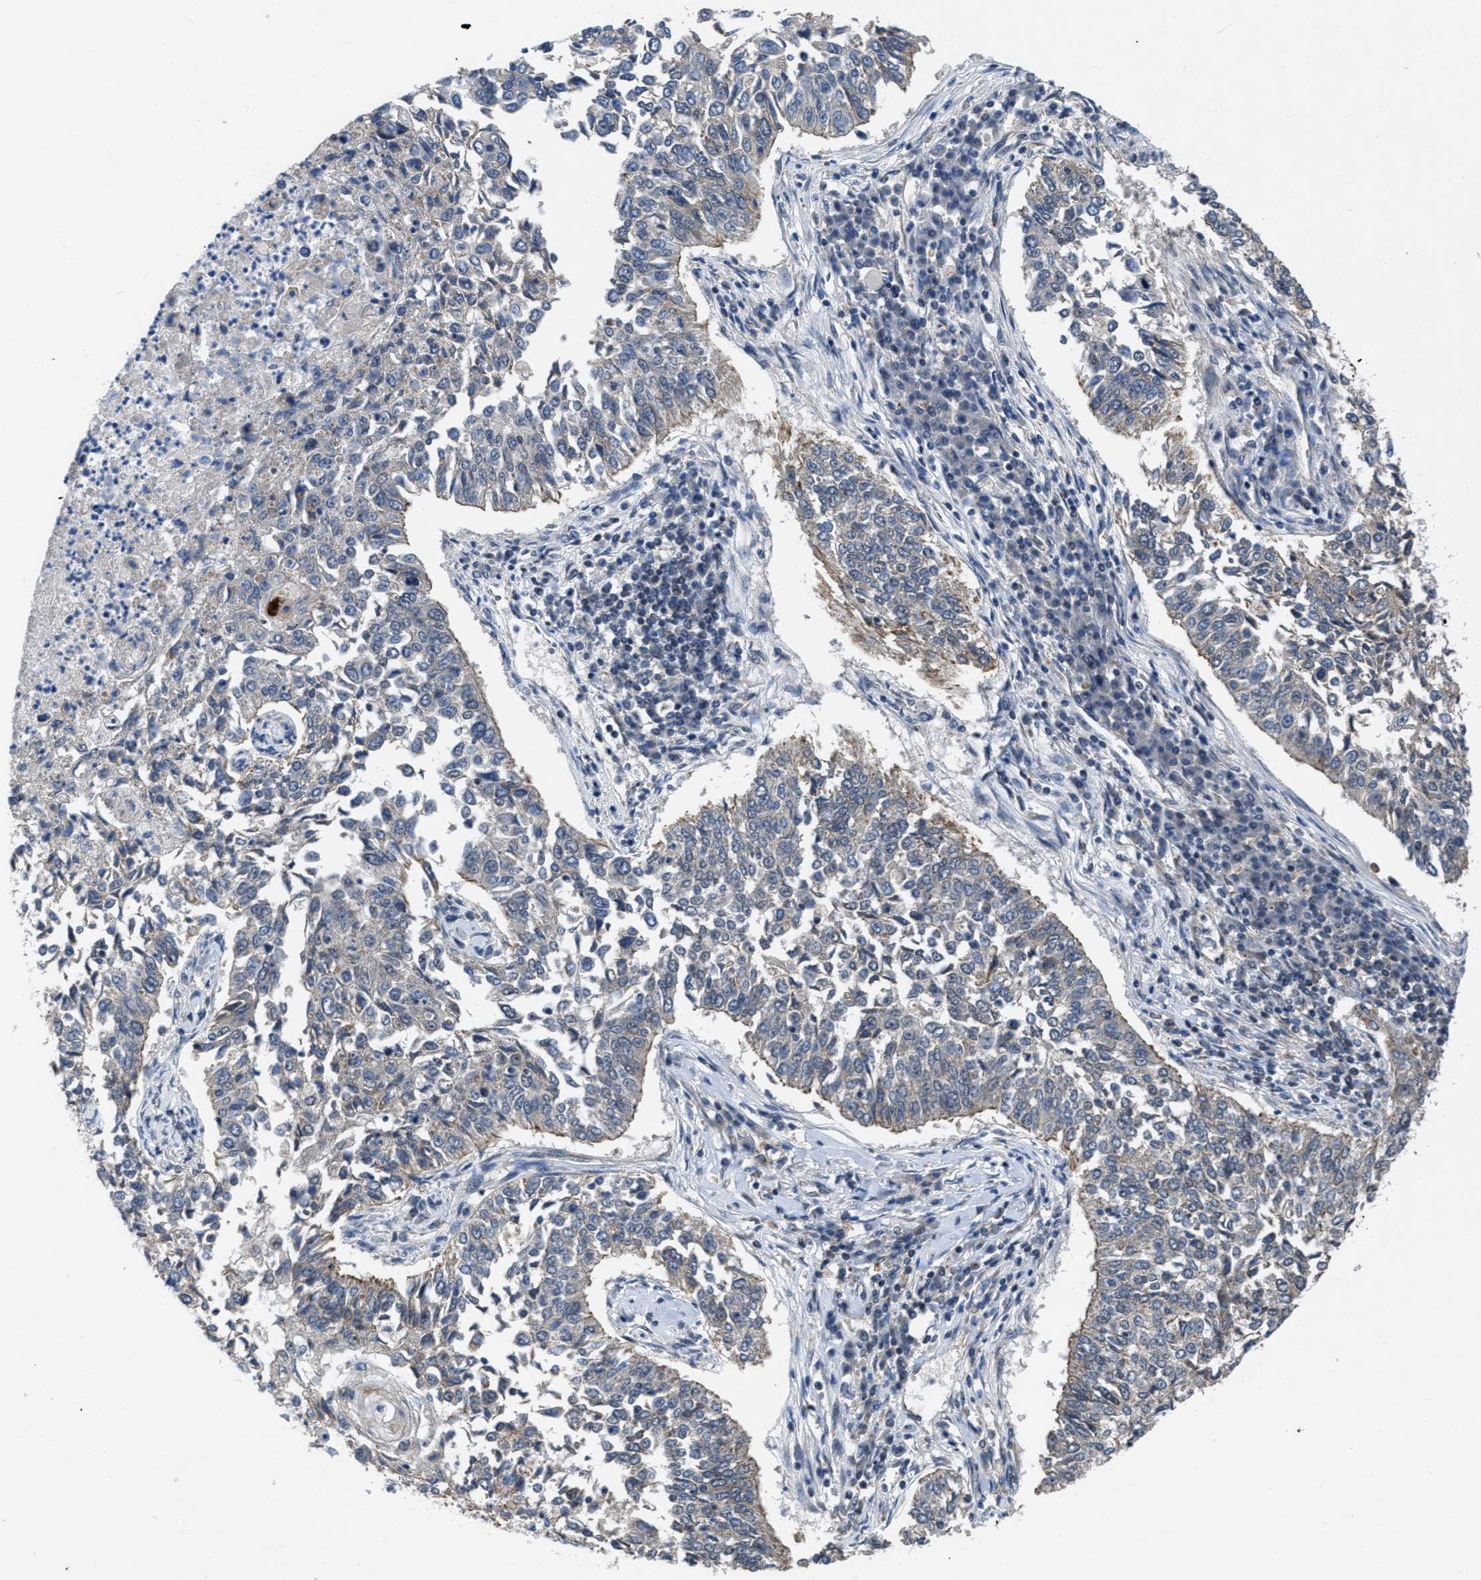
{"staining": {"intensity": "negative", "quantity": "none", "location": "none"}, "tissue": "lung cancer", "cell_type": "Tumor cells", "image_type": "cancer", "snomed": [{"axis": "morphology", "description": "Normal tissue, NOS"}, {"axis": "morphology", "description": "Squamous cell carcinoma, NOS"}, {"axis": "topography", "description": "Cartilage tissue"}, {"axis": "topography", "description": "Bronchus"}, {"axis": "topography", "description": "Lung"}], "caption": "A high-resolution photomicrograph shows immunohistochemistry (IHC) staining of squamous cell carcinoma (lung), which demonstrates no significant positivity in tumor cells. The staining was performed using DAB (3,3'-diaminobenzidine) to visualize the protein expression in brown, while the nuclei were stained in blue with hematoxylin (Magnification: 20x).", "gene": "ZNHIT1", "patient": {"sex": "female", "age": 49}}